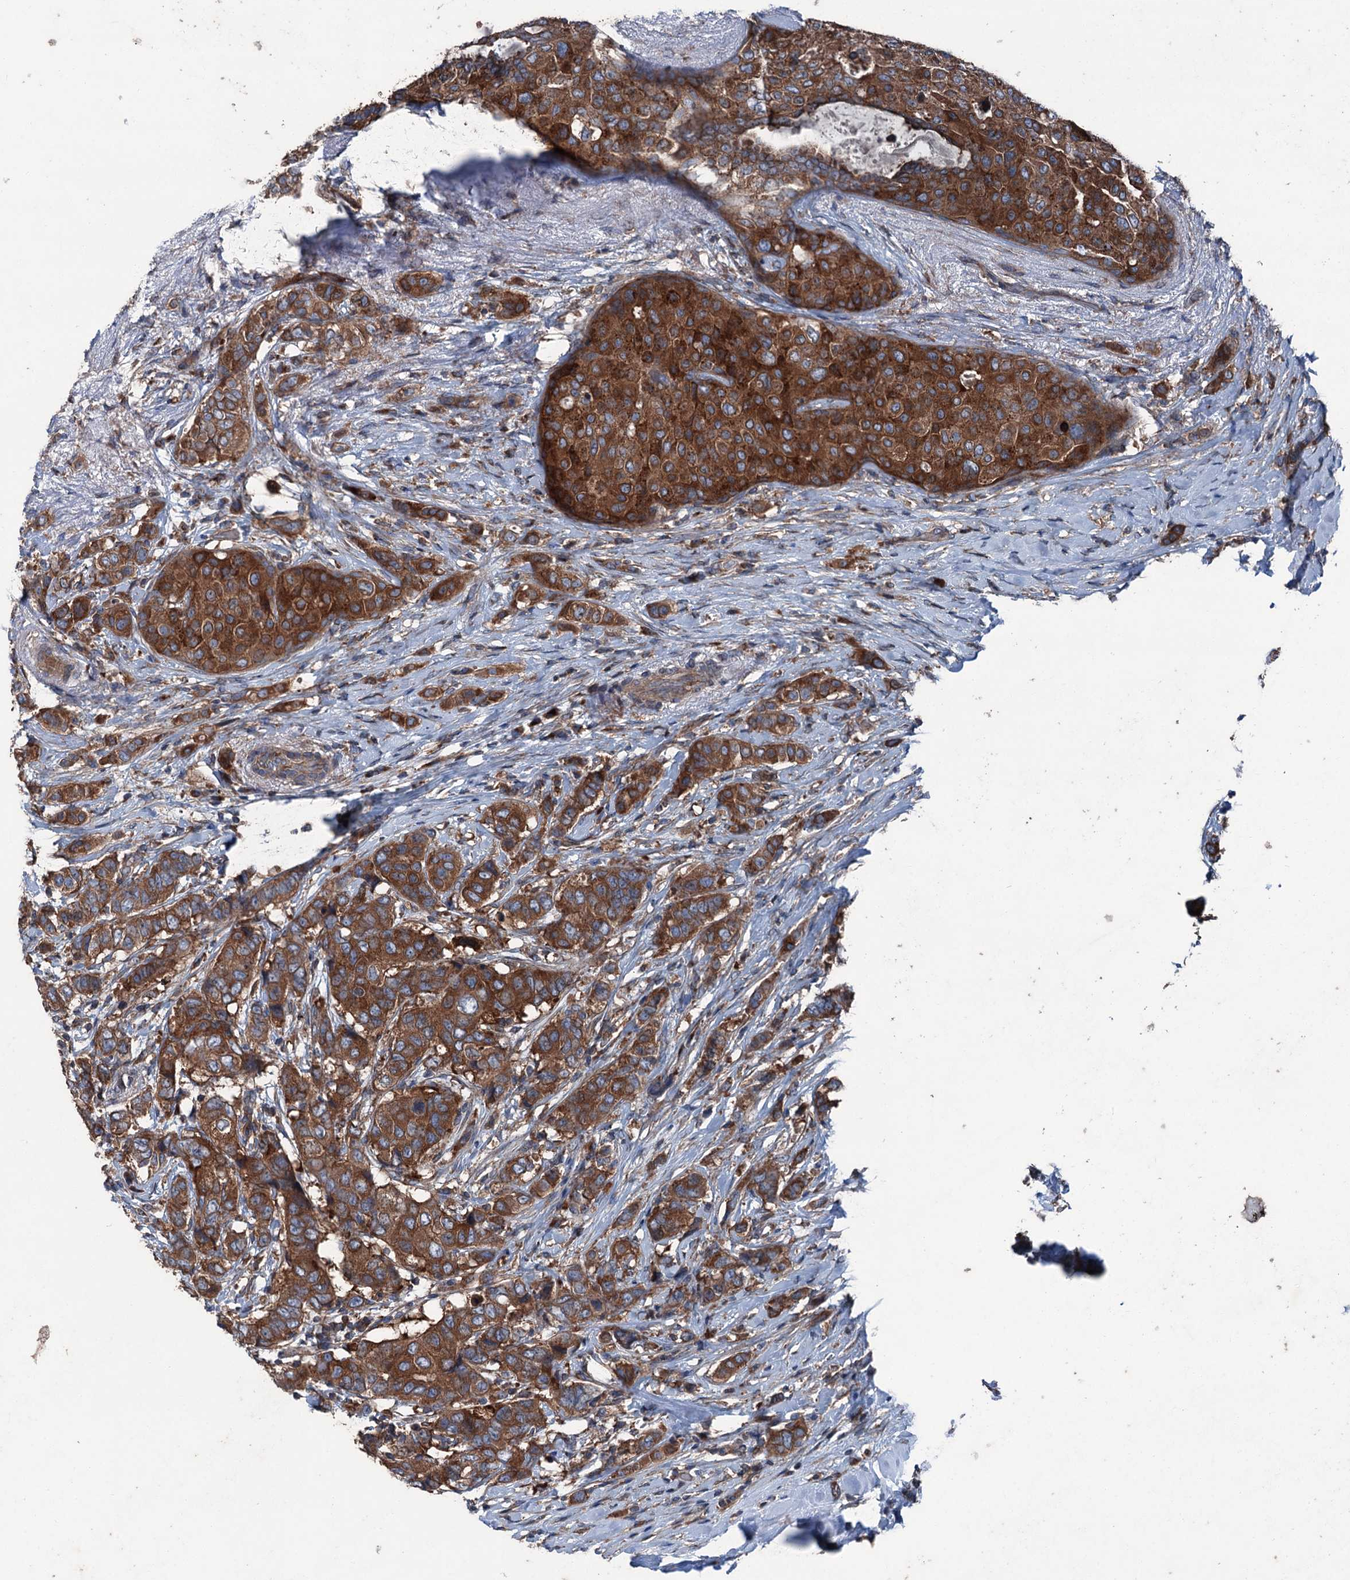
{"staining": {"intensity": "strong", "quantity": ">75%", "location": "cytoplasmic/membranous"}, "tissue": "breast cancer", "cell_type": "Tumor cells", "image_type": "cancer", "snomed": [{"axis": "morphology", "description": "Lobular carcinoma"}, {"axis": "topography", "description": "Breast"}], "caption": "A brown stain highlights strong cytoplasmic/membranous staining of a protein in breast cancer (lobular carcinoma) tumor cells. The staining is performed using DAB (3,3'-diaminobenzidine) brown chromogen to label protein expression. The nuclei are counter-stained blue using hematoxylin.", "gene": "RUFY1", "patient": {"sex": "female", "age": 51}}